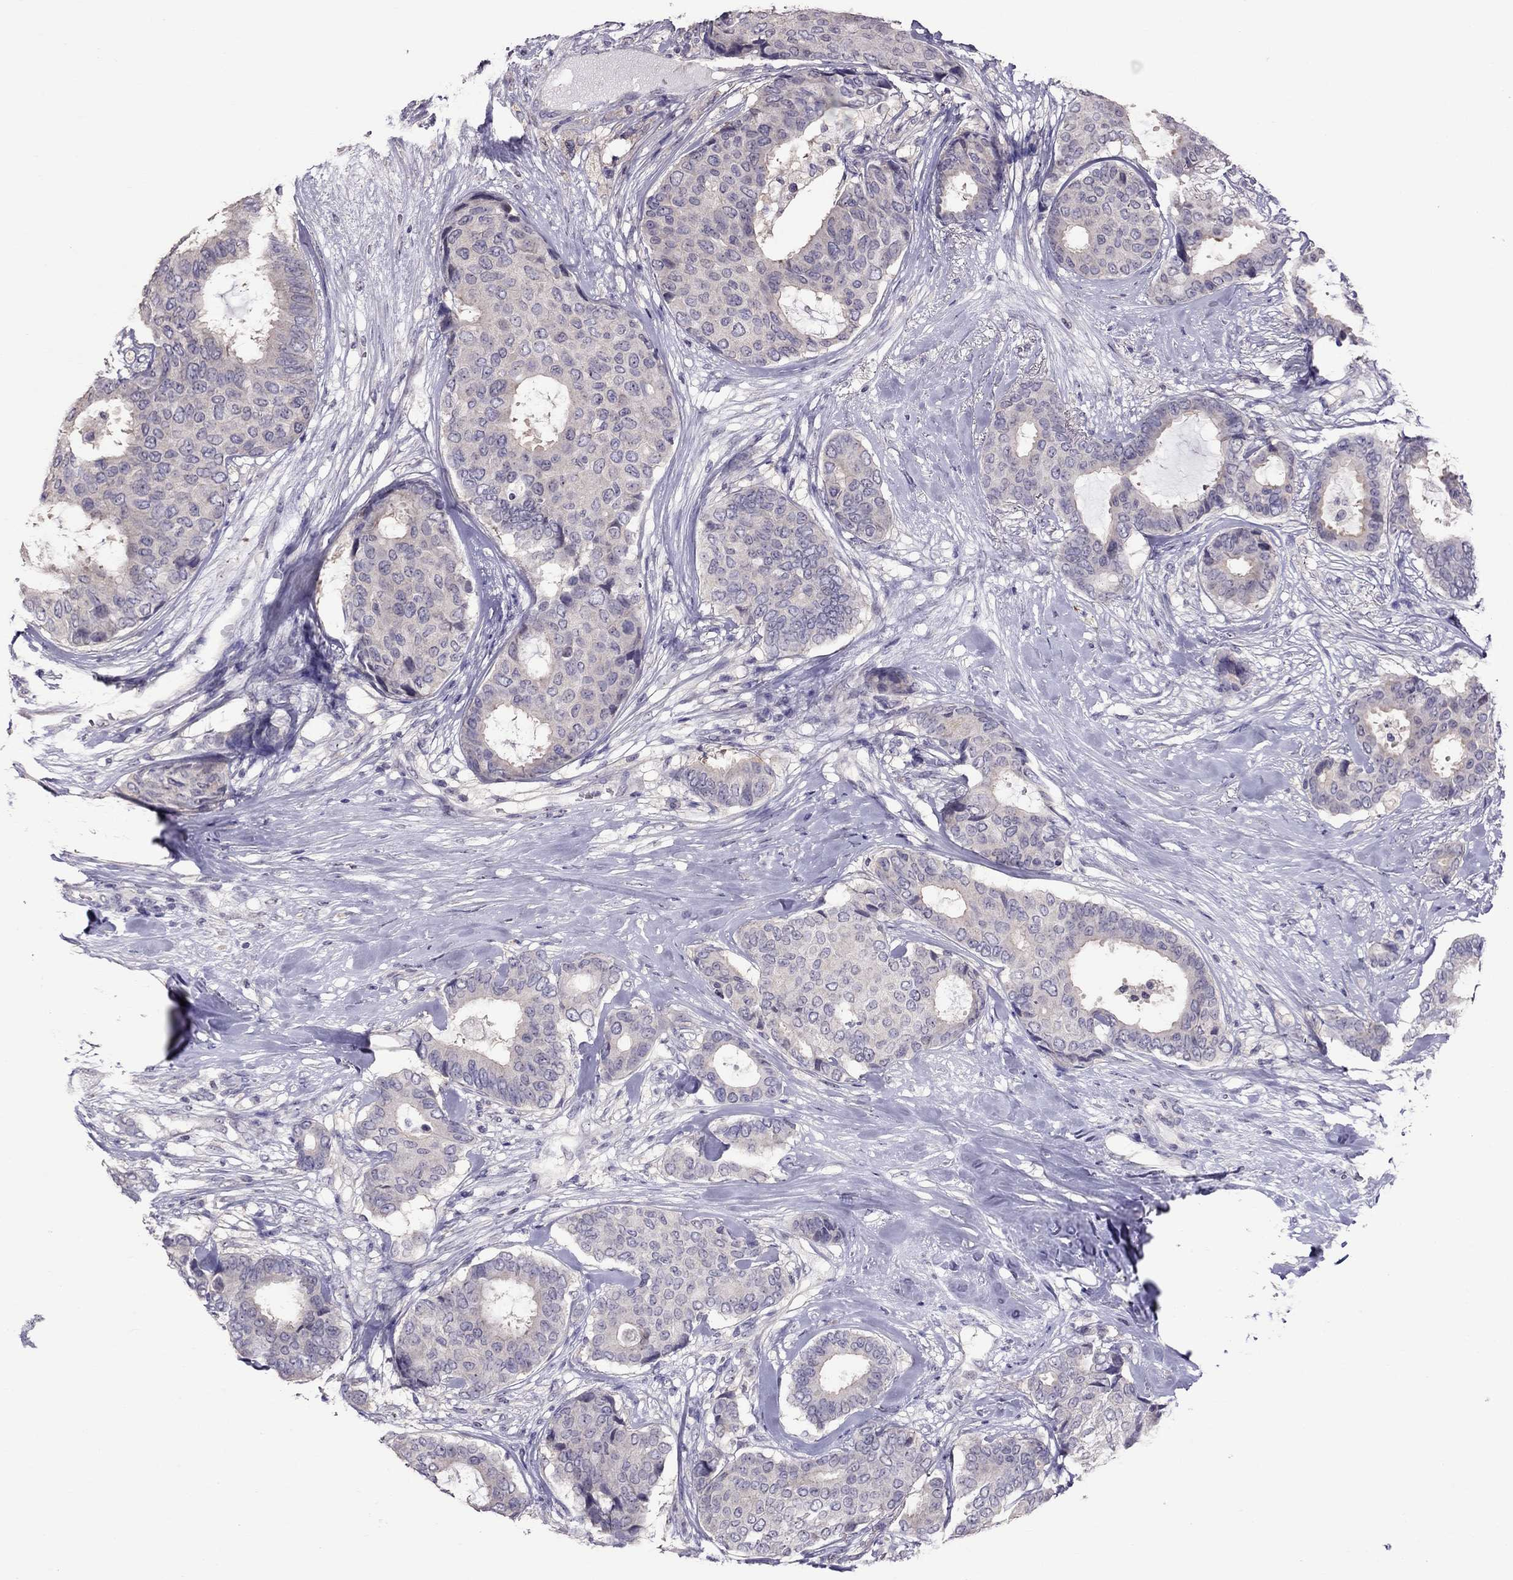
{"staining": {"intensity": "negative", "quantity": "none", "location": "none"}, "tissue": "breast cancer", "cell_type": "Tumor cells", "image_type": "cancer", "snomed": [{"axis": "morphology", "description": "Duct carcinoma"}, {"axis": "topography", "description": "Breast"}], "caption": "A micrograph of human breast cancer is negative for staining in tumor cells.", "gene": "LRRC46", "patient": {"sex": "female", "age": 75}}